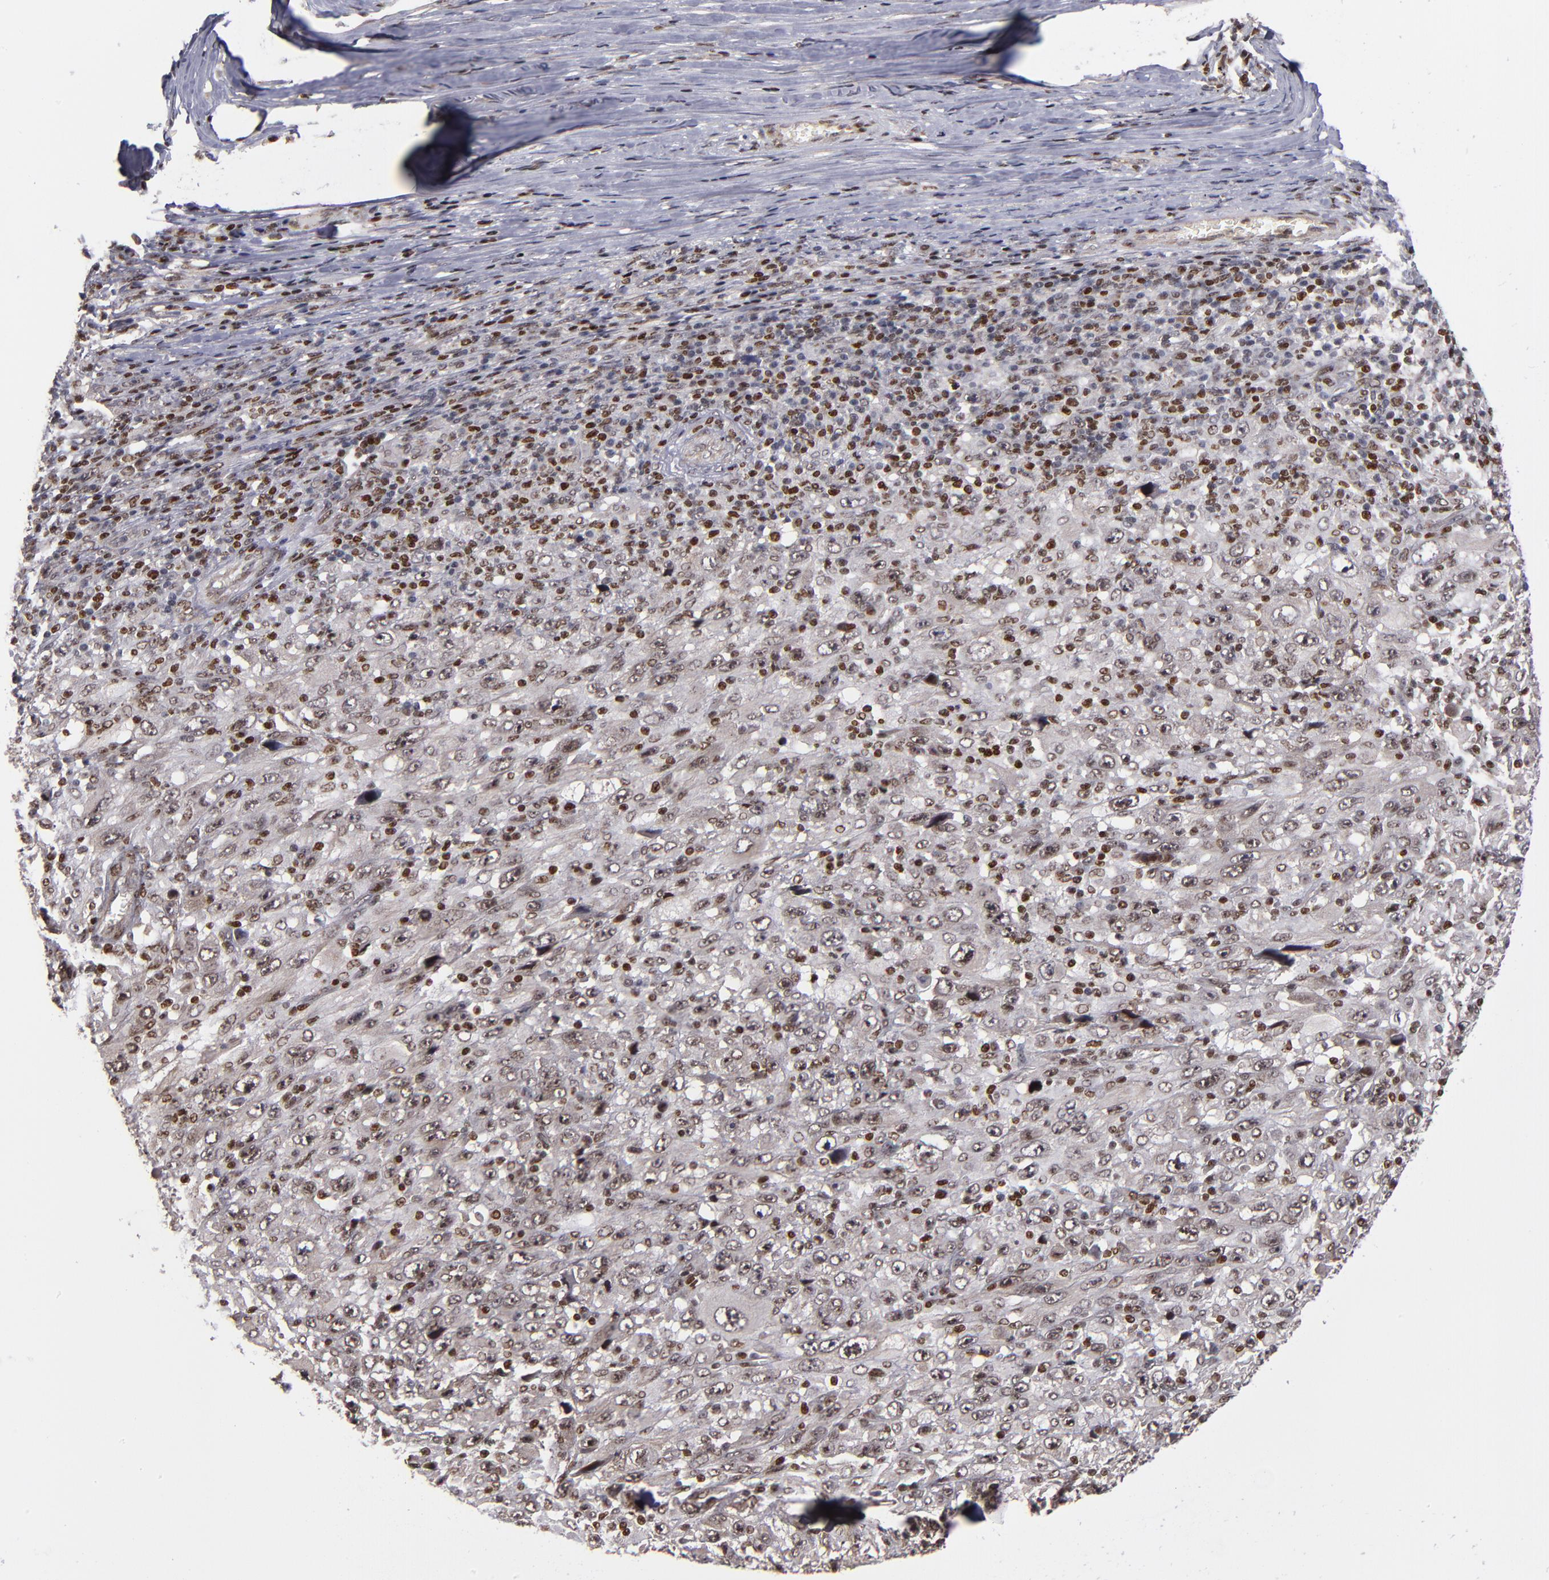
{"staining": {"intensity": "weak", "quantity": "25%-75%", "location": "nuclear"}, "tissue": "melanoma", "cell_type": "Tumor cells", "image_type": "cancer", "snomed": [{"axis": "morphology", "description": "Malignant melanoma, Metastatic site"}, {"axis": "topography", "description": "Skin"}], "caption": "Human malignant melanoma (metastatic site) stained with a brown dye displays weak nuclear positive expression in about 25%-75% of tumor cells.", "gene": "KDM6A", "patient": {"sex": "female", "age": 56}}